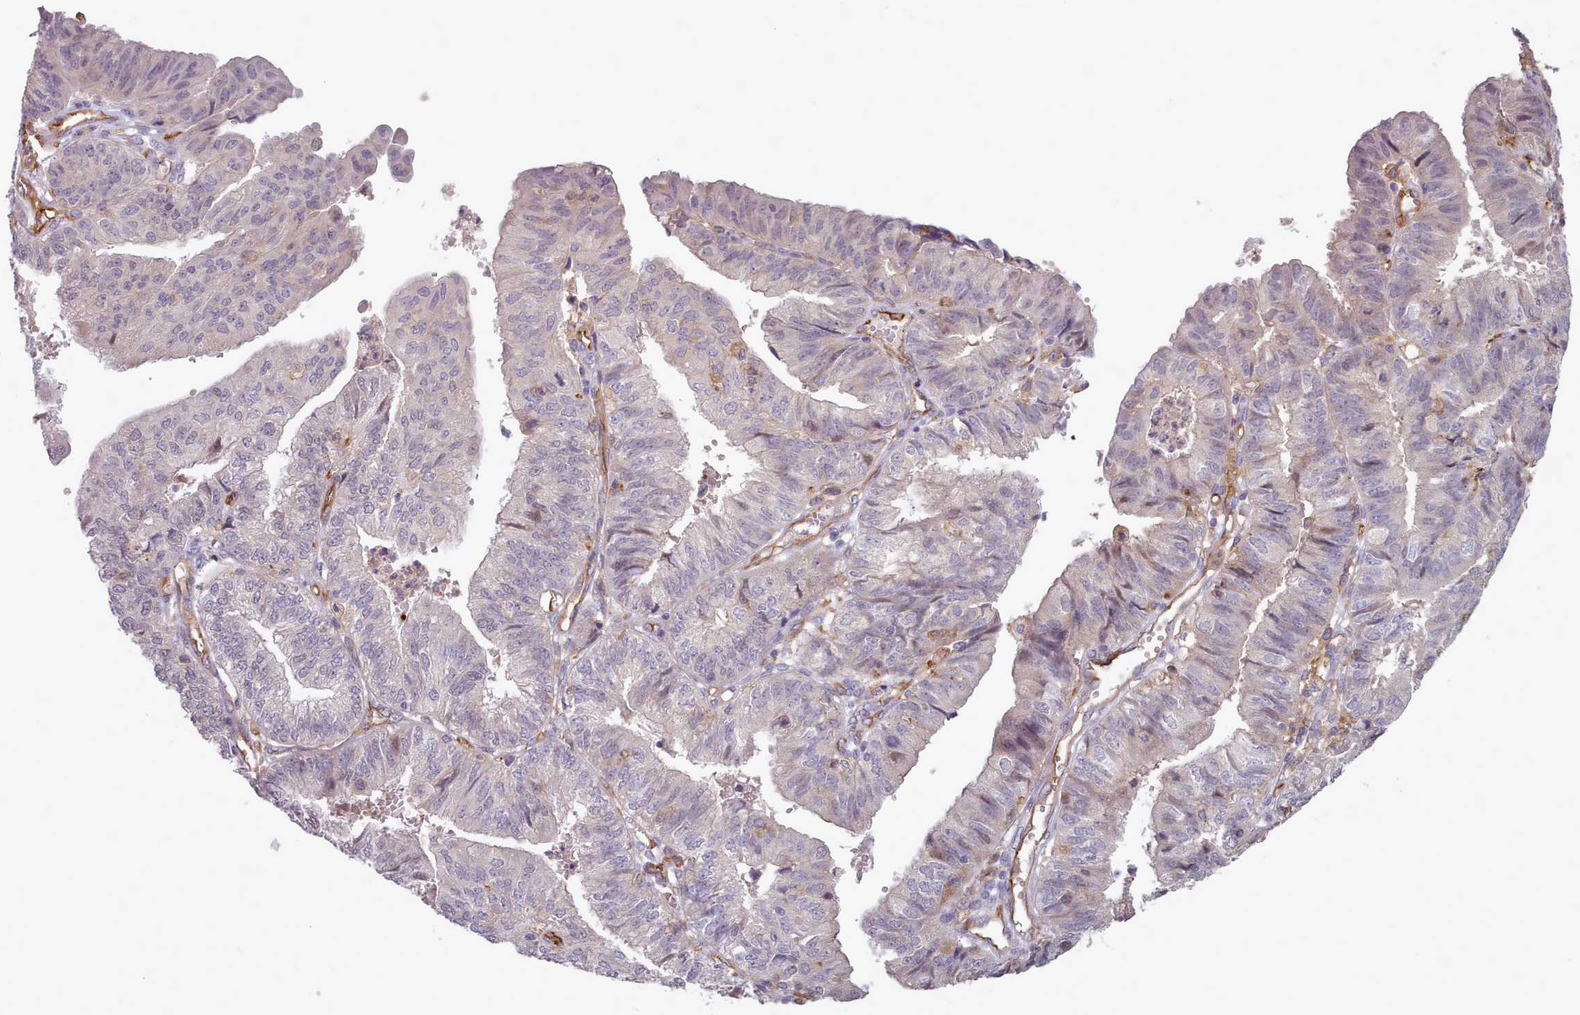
{"staining": {"intensity": "negative", "quantity": "none", "location": "none"}, "tissue": "endometrial cancer", "cell_type": "Tumor cells", "image_type": "cancer", "snomed": [{"axis": "morphology", "description": "Adenocarcinoma, NOS"}, {"axis": "topography", "description": "Endometrium"}], "caption": "There is no significant positivity in tumor cells of adenocarcinoma (endometrial).", "gene": "CD300LF", "patient": {"sex": "female", "age": 56}}